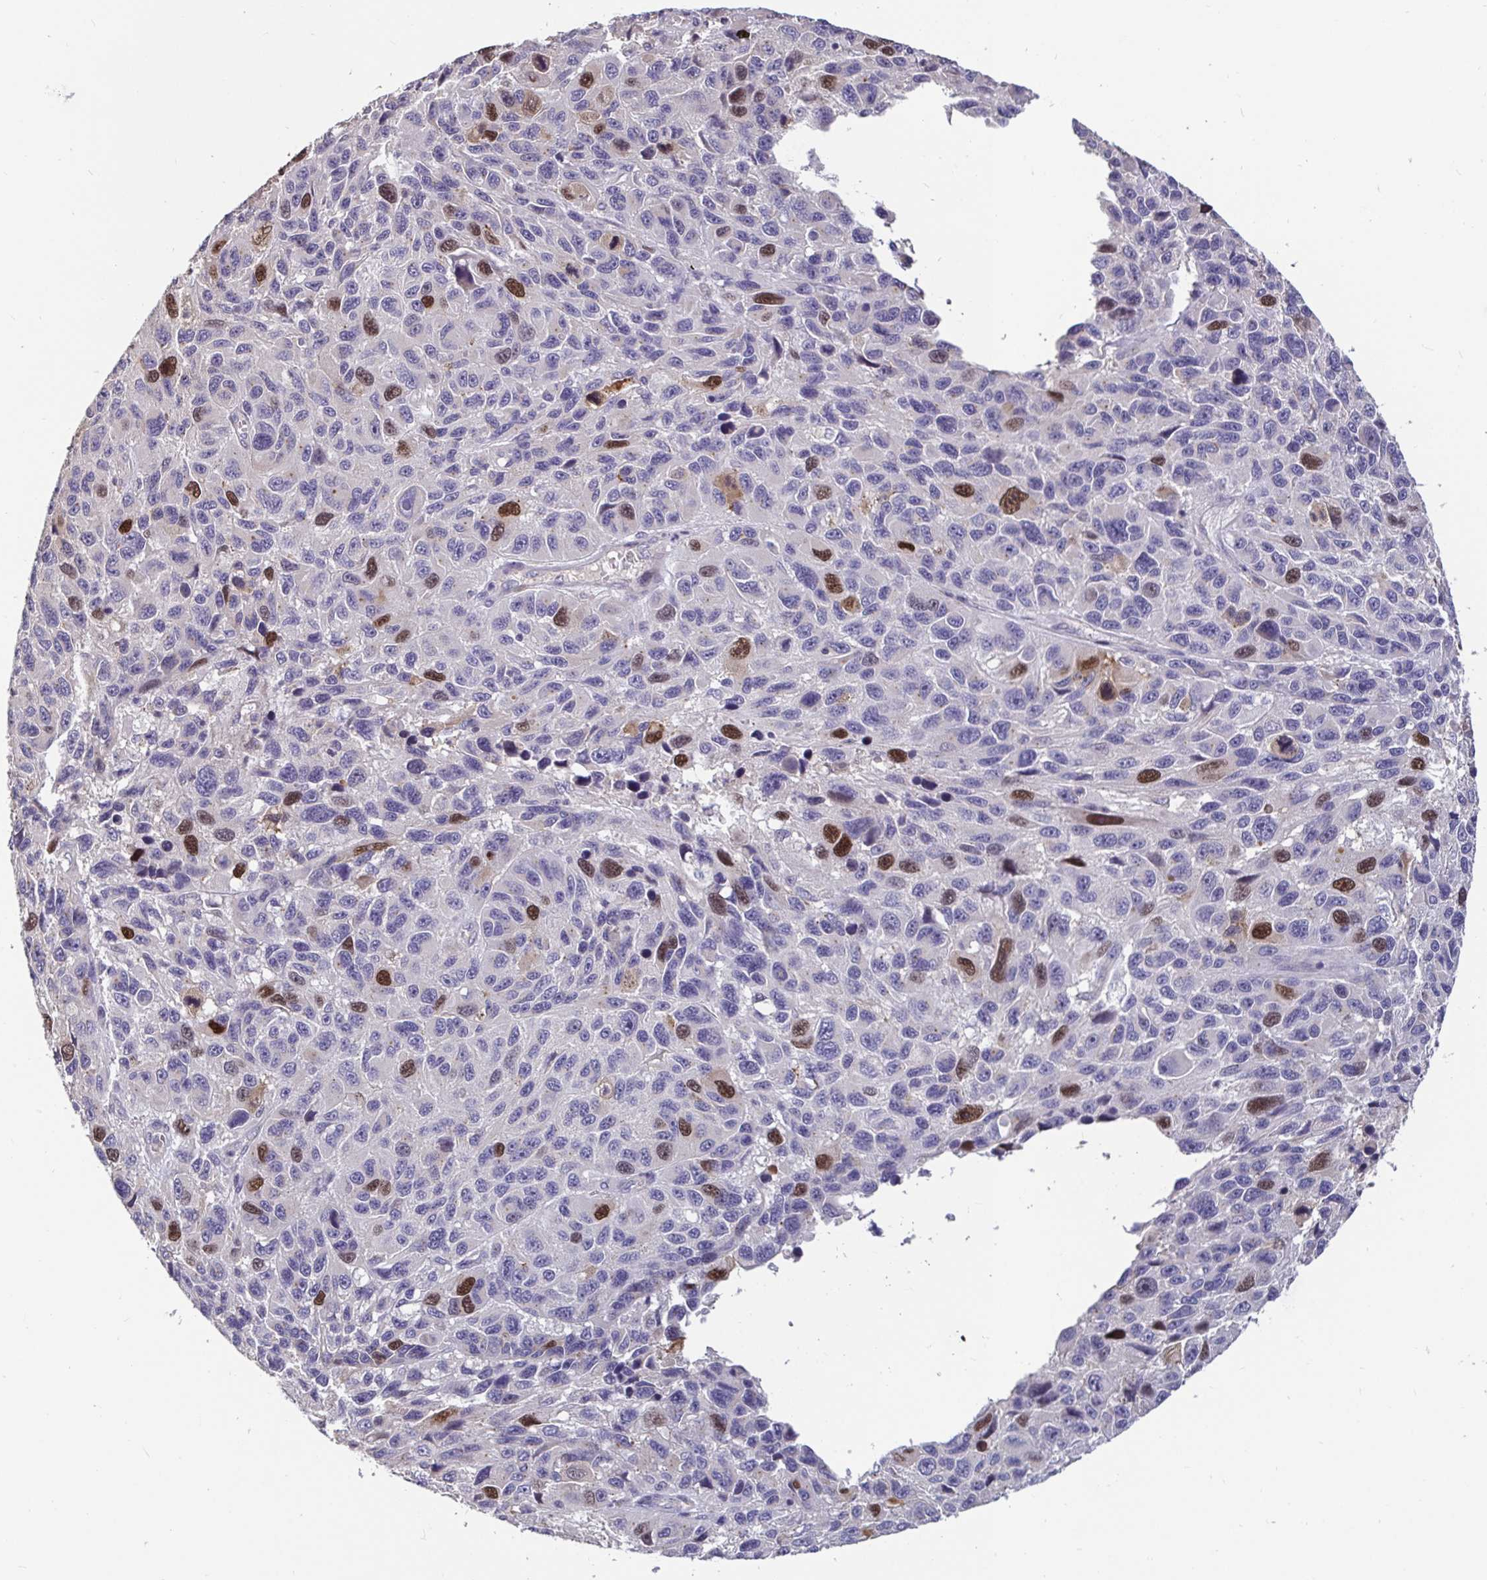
{"staining": {"intensity": "strong", "quantity": "<25%", "location": "nuclear"}, "tissue": "melanoma", "cell_type": "Tumor cells", "image_type": "cancer", "snomed": [{"axis": "morphology", "description": "Malignant melanoma, NOS"}, {"axis": "topography", "description": "Skin"}], "caption": "Melanoma stained with a brown dye displays strong nuclear positive staining in approximately <25% of tumor cells.", "gene": "ANLN", "patient": {"sex": "male", "age": 53}}